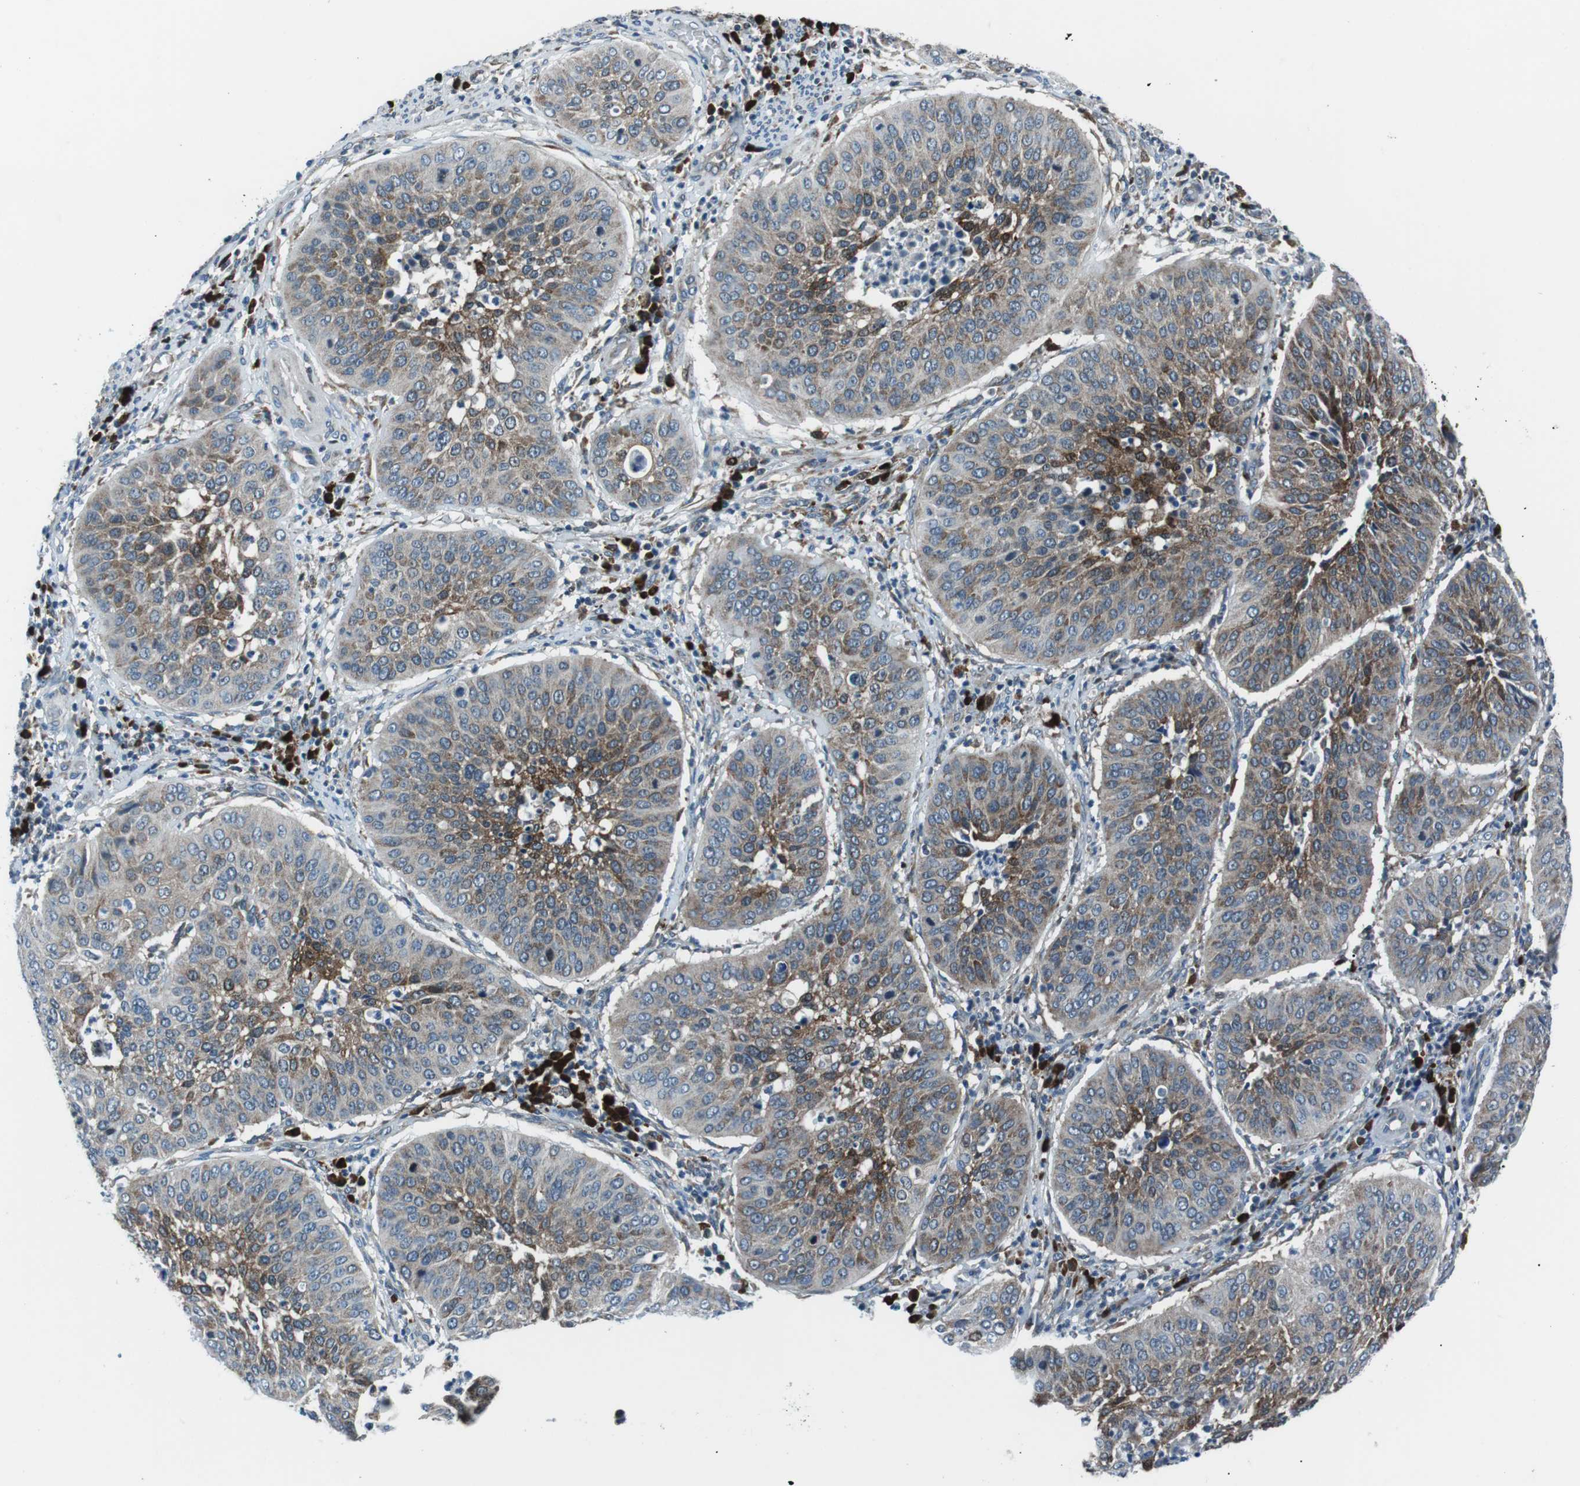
{"staining": {"intensity": "moderate", "quantity": "25%-75%", "location": "cytoplasmic/membranous"}, "tissue": "cervical cancer", "cell_type": "Tumor cells", "image_type": "cancer", "snomed": [{"axis": "morphology", "description": "Normal tissue, NOS"}, {"axis": "morphology", "description": "Squamous cell carcinoma, NOS"}, {"axis": "topography", "description": "Cervix"}], "caption": "Human cervical cancer stained for a protein (brown) reveals moderate cytoplasmic/membranous positive staining in about 25%-75% of tumor cells.", "gene": "BLNK", "patient": {"sex": "female", "age": 39}}